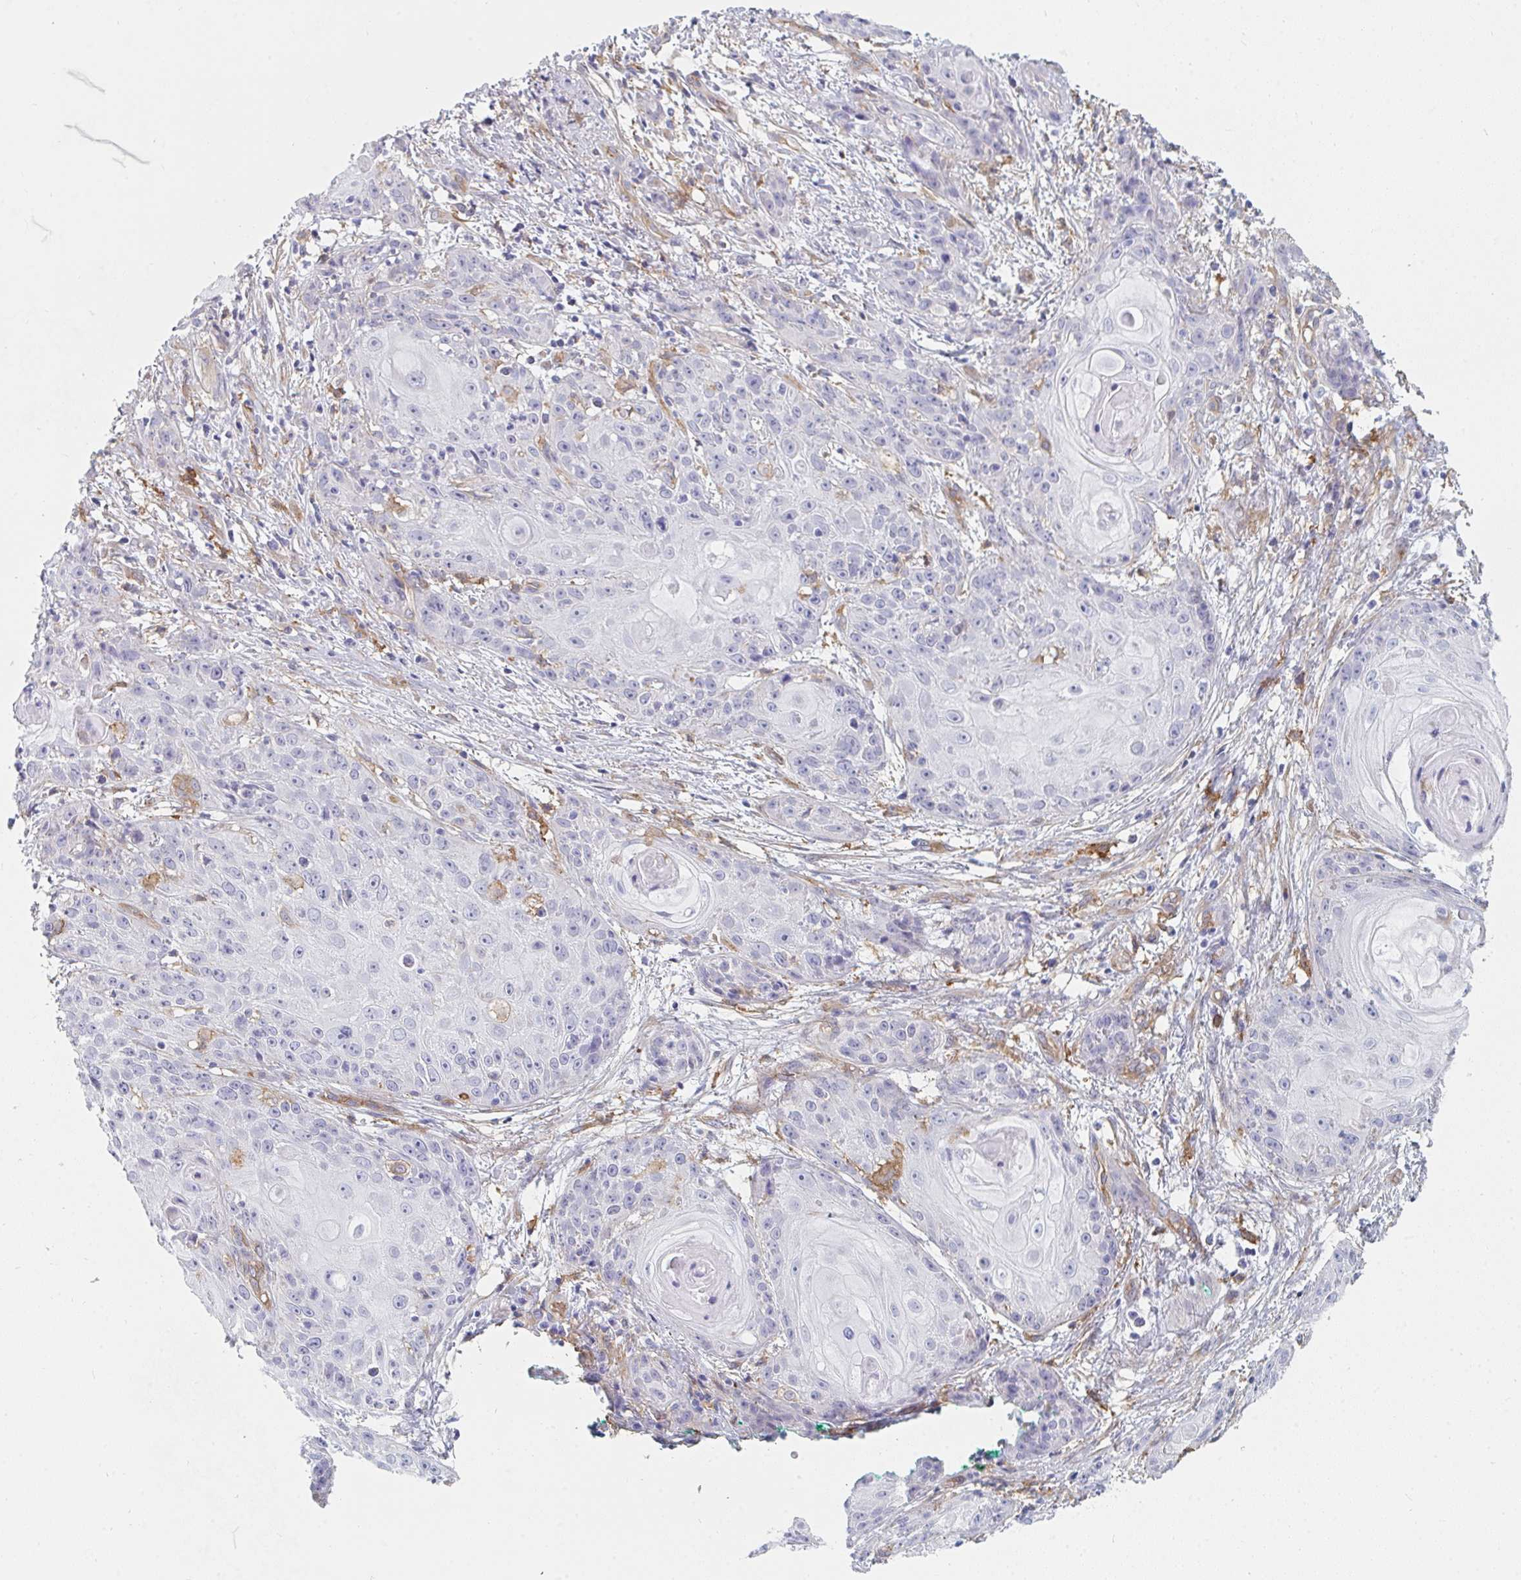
{"staining": {"intensity": "moderate", "quantity": "<25%", "location": "cytoplasmic/membranous"}, "tissue": "skin cancer", "cell_type": "Tumor cells", "image_type": "cancer", "snomed": [{"axis": "morphology", "description": "Squamous cell carcinoma, NOS"}, {"axis": "topography", "description": "Skin"}, {"axis": "topography", "description": "Vulva"}], "caption": "A high-resolution image shows IHC staining of skin cancer, which shows moderate cytoplasmic/membranous expression in approximately <25% of tumor cells.", "gene": "DAB2", "patient": {"sex": "female", "age": 76}}